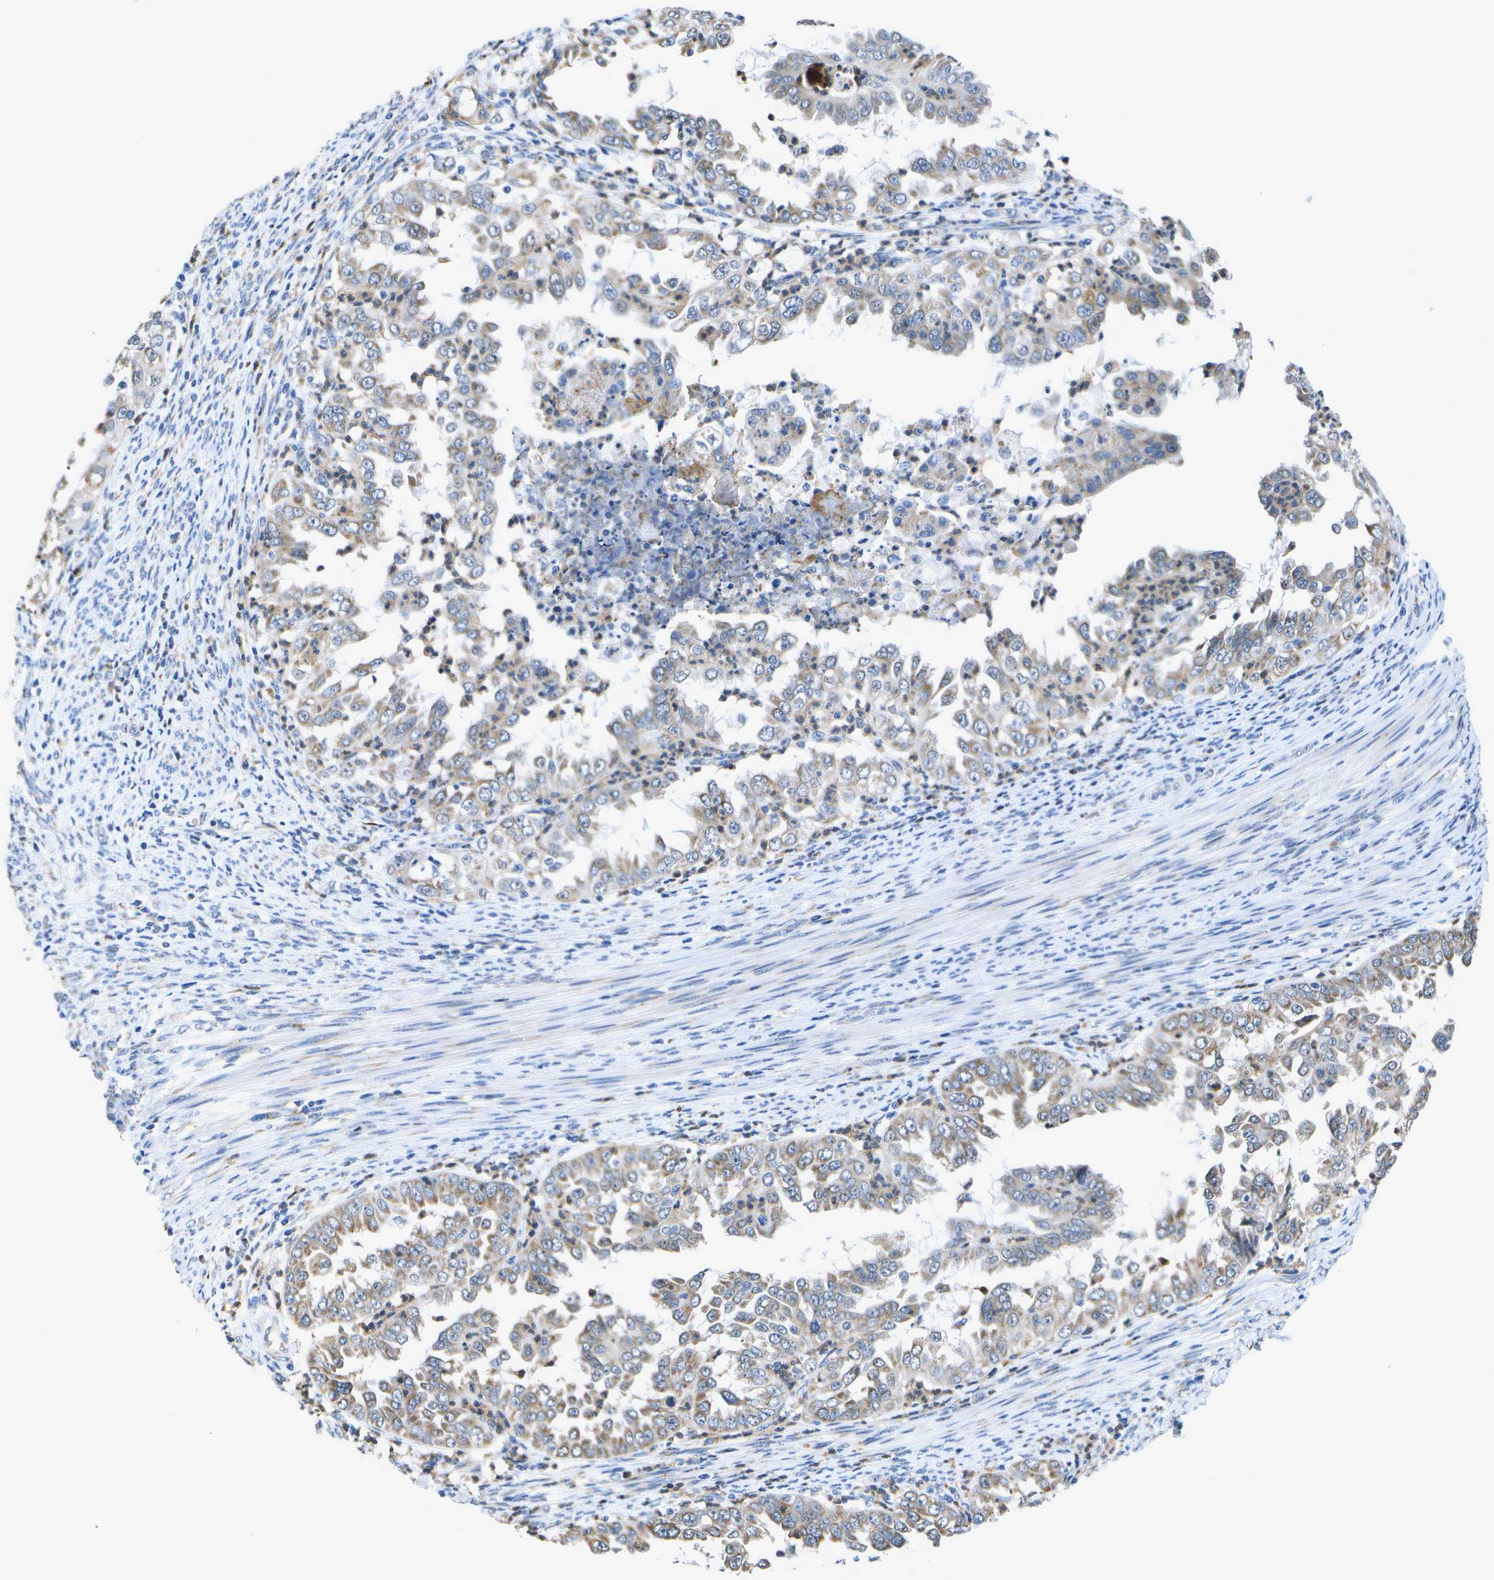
{"staining": {"intensity": "weak", "quantity": ">75%", "location": "cytoplasmic/membranous"}, "tissue": "endometrial cancer", "cell_type": "Tumor cells", "image_type": "cancer", "snomed": [{"axis": "morphology", "description": "Adenocarcinoma, NOS"}, {"axis": "topography", "description": "Endometrium"}], "caption": "Human endometrial cancer stained with a brown dye reveals weak cytoplasmic/membranous positive staining in approximately >75% of tumor cells.", "gene": "DSE", "patient": {"sex": "female", "age": 85}}